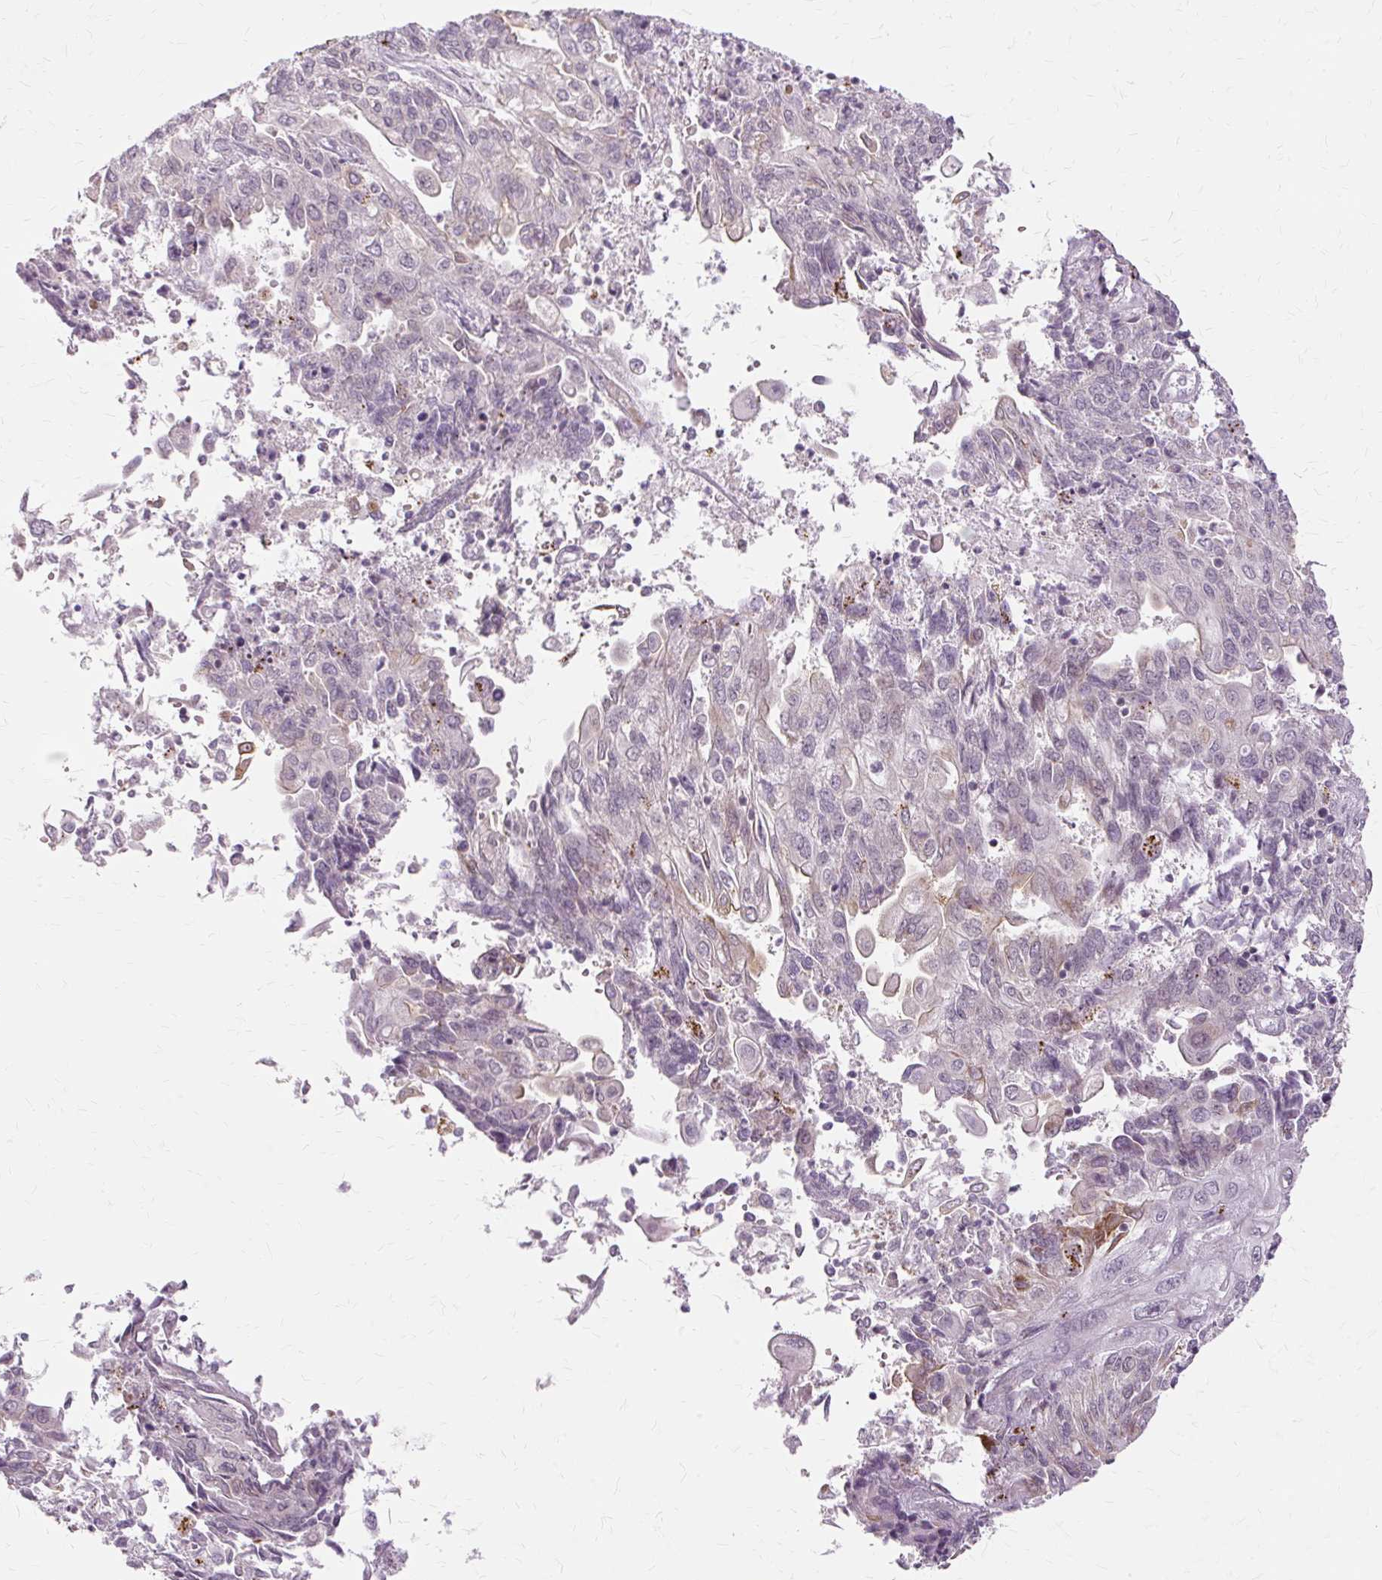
{"staining": {"intensity": "negative", "quantity": "none", "location": "none"}, "tissue": "endometrial cancer", "cell_type": "Tumor cells", "image_type": "cancer", "snomed": [{"axis": "morphology", "description": "Adenocarcinoma, NOS"}, {"axis": "topography", "description": "Endometrium"}], "caption": "A micrograph of endometrial cancer stained for a protein reveals no brown staining in tumor cells.", "gene": "MMACHC", "patient": {"sex": "female", "age": 54}}